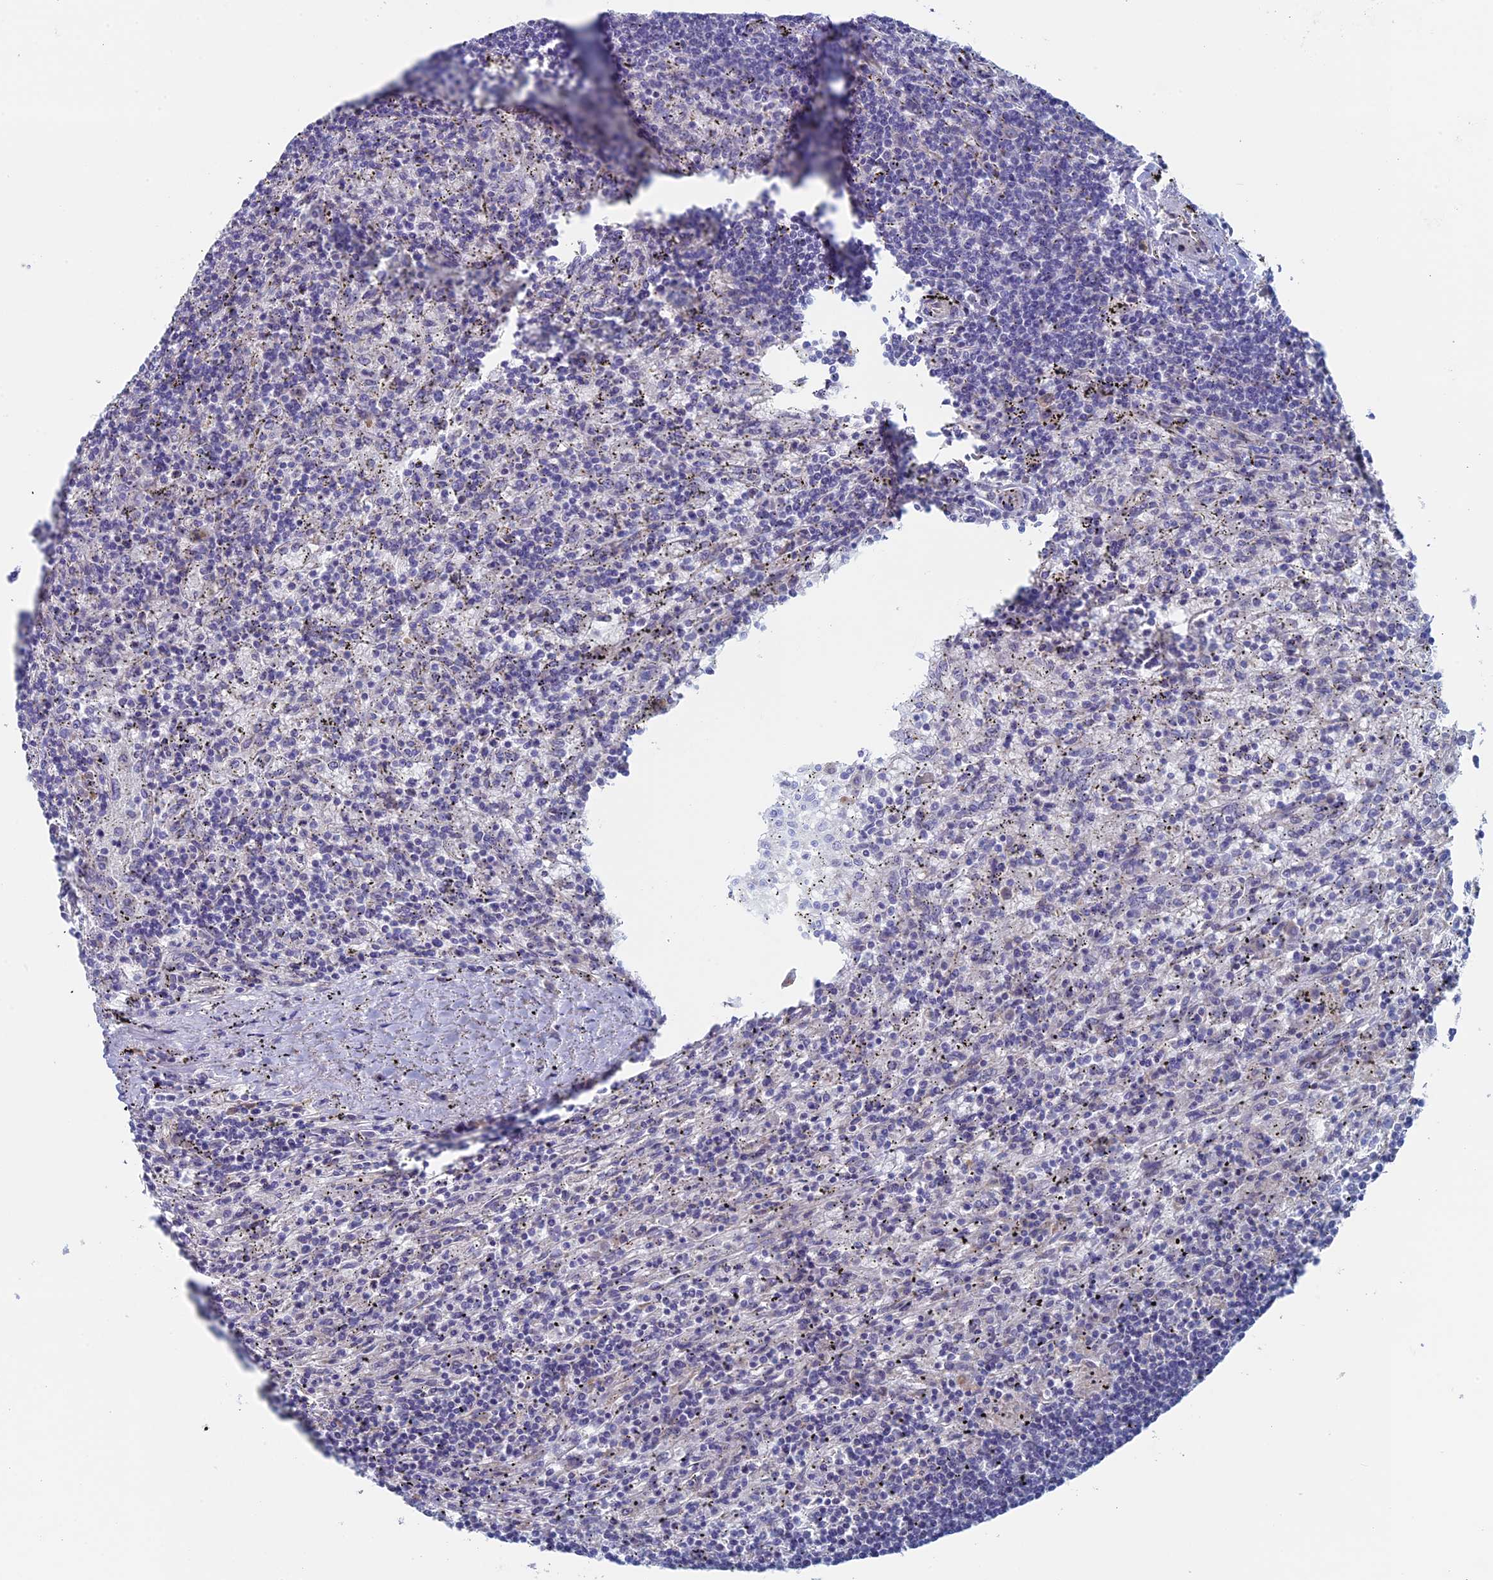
{"staining": {"intensity": "negative", "quantity": "none", "location": "none"}, "tissue": "lymphoma", "cell_type": "Tumor cells", "image_type": "cancer", "snomed": [{"axis": "morphology", "description": "Malignant lymphoma, non-Hodgkin's type, Low grade"}, {"axis": "topography", "description": "Spleen"}], "caption": "IHC photomicrograph of human lymphoma stained for a protein (brown), which displays no expression in tumor cells.", "gene": "MAGEB6", "patient": {"sex": "male", "age": 76}}